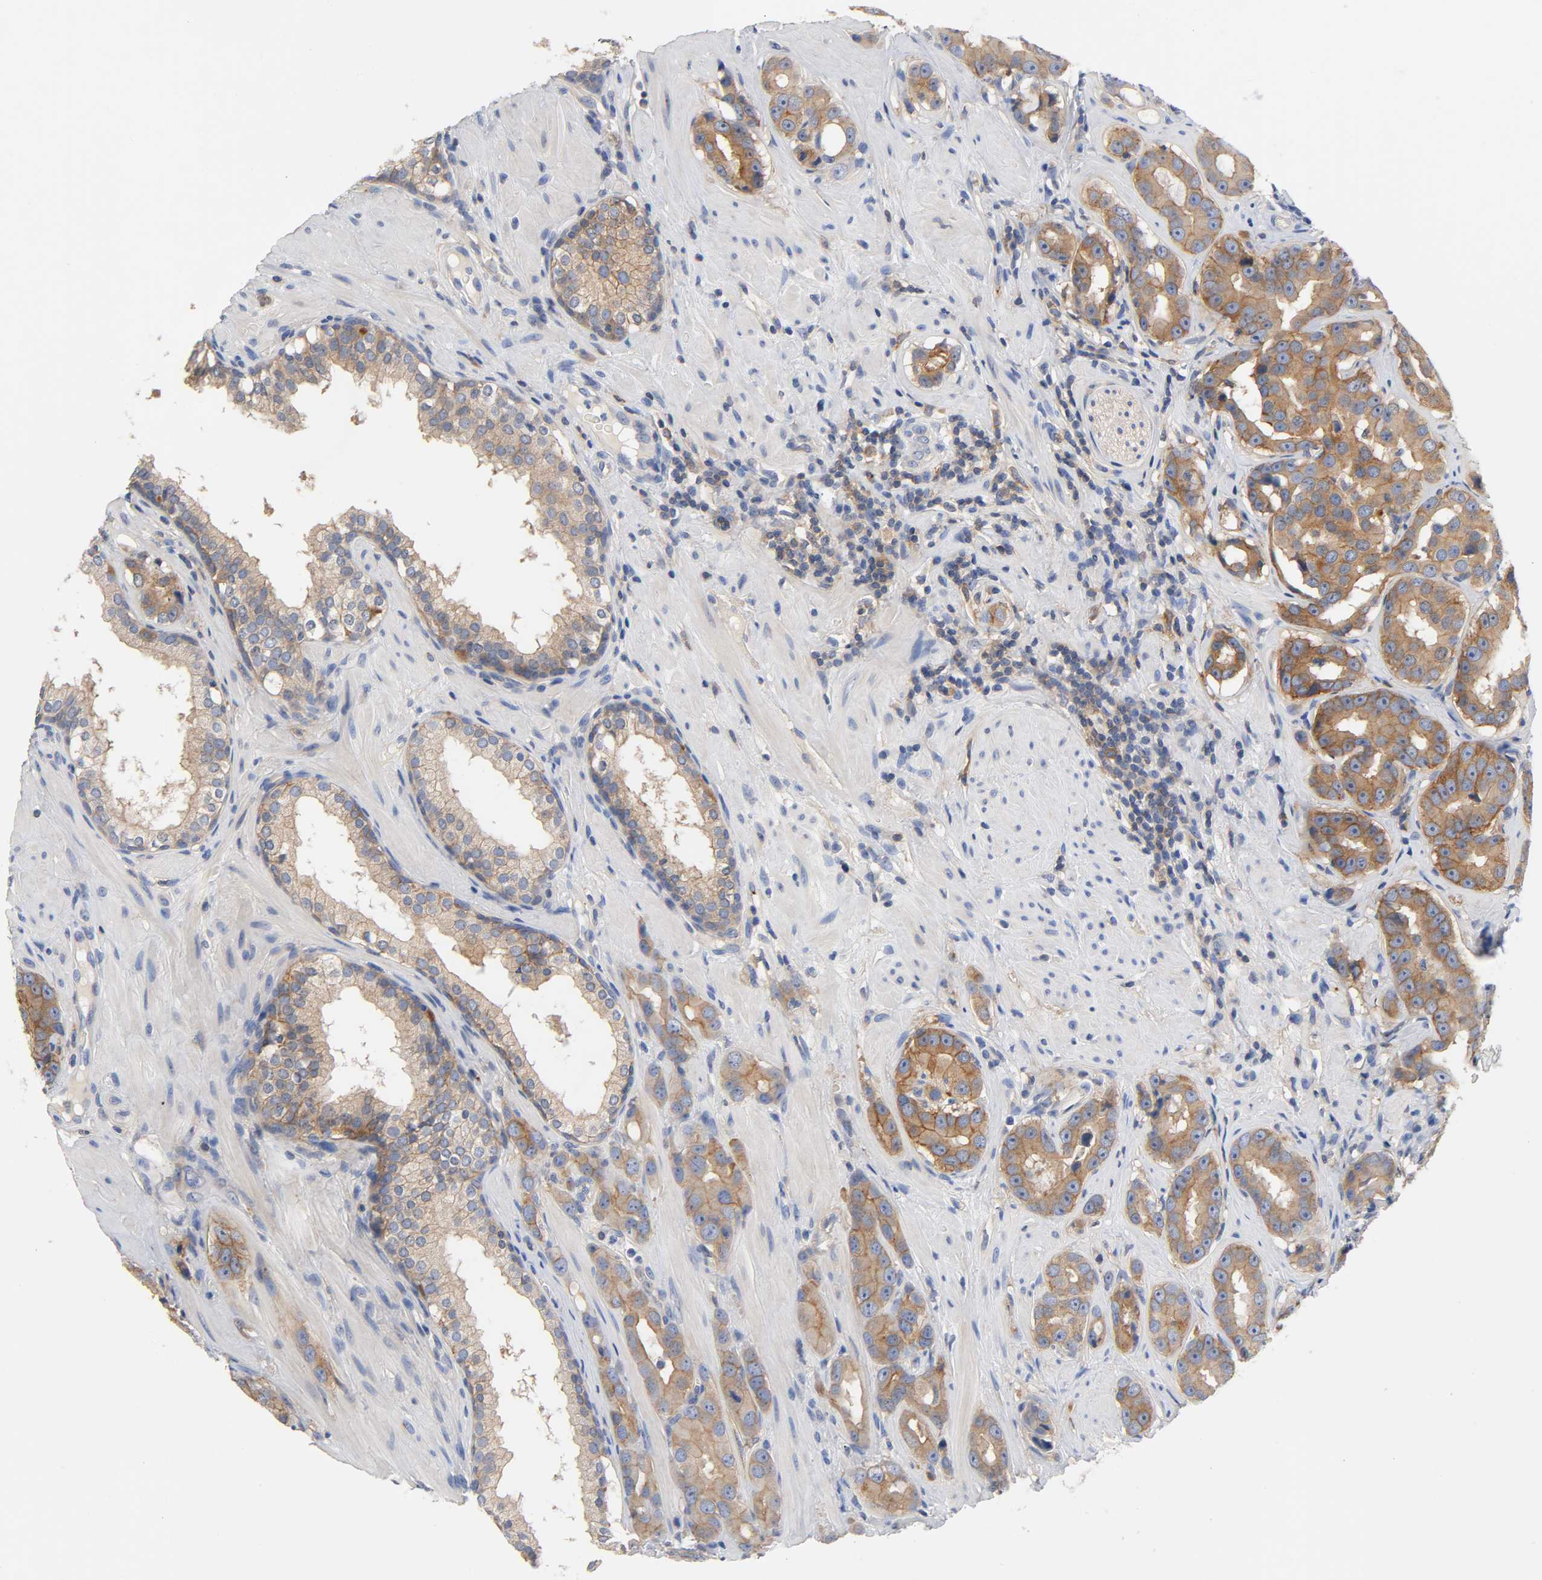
{"staining": {"intensity": "strong", "quantity": ">75%", "location": "cytoplasmic/membranous"}, "tissue": "prostate cancer", "cell_type": "Tumor cells", "image_type": "cancer", "snomed": [{"axis": "morphology", "description": "Adenocarcinoma, Low grade"}, {"axis": "topography", "description": "Prostate"}], "caption": "DAB immunohistochemical staining of prostate cancer (adenocarcinoma (low-grade)) reveals strong cytoplasmic/membranous protein positivity in about >75% of tumor cells. (DAB IHC, brown staining for protein, blue staining for nuclei).", "gene": "SRC", "patient": {"sex": "male", "age": 59}}